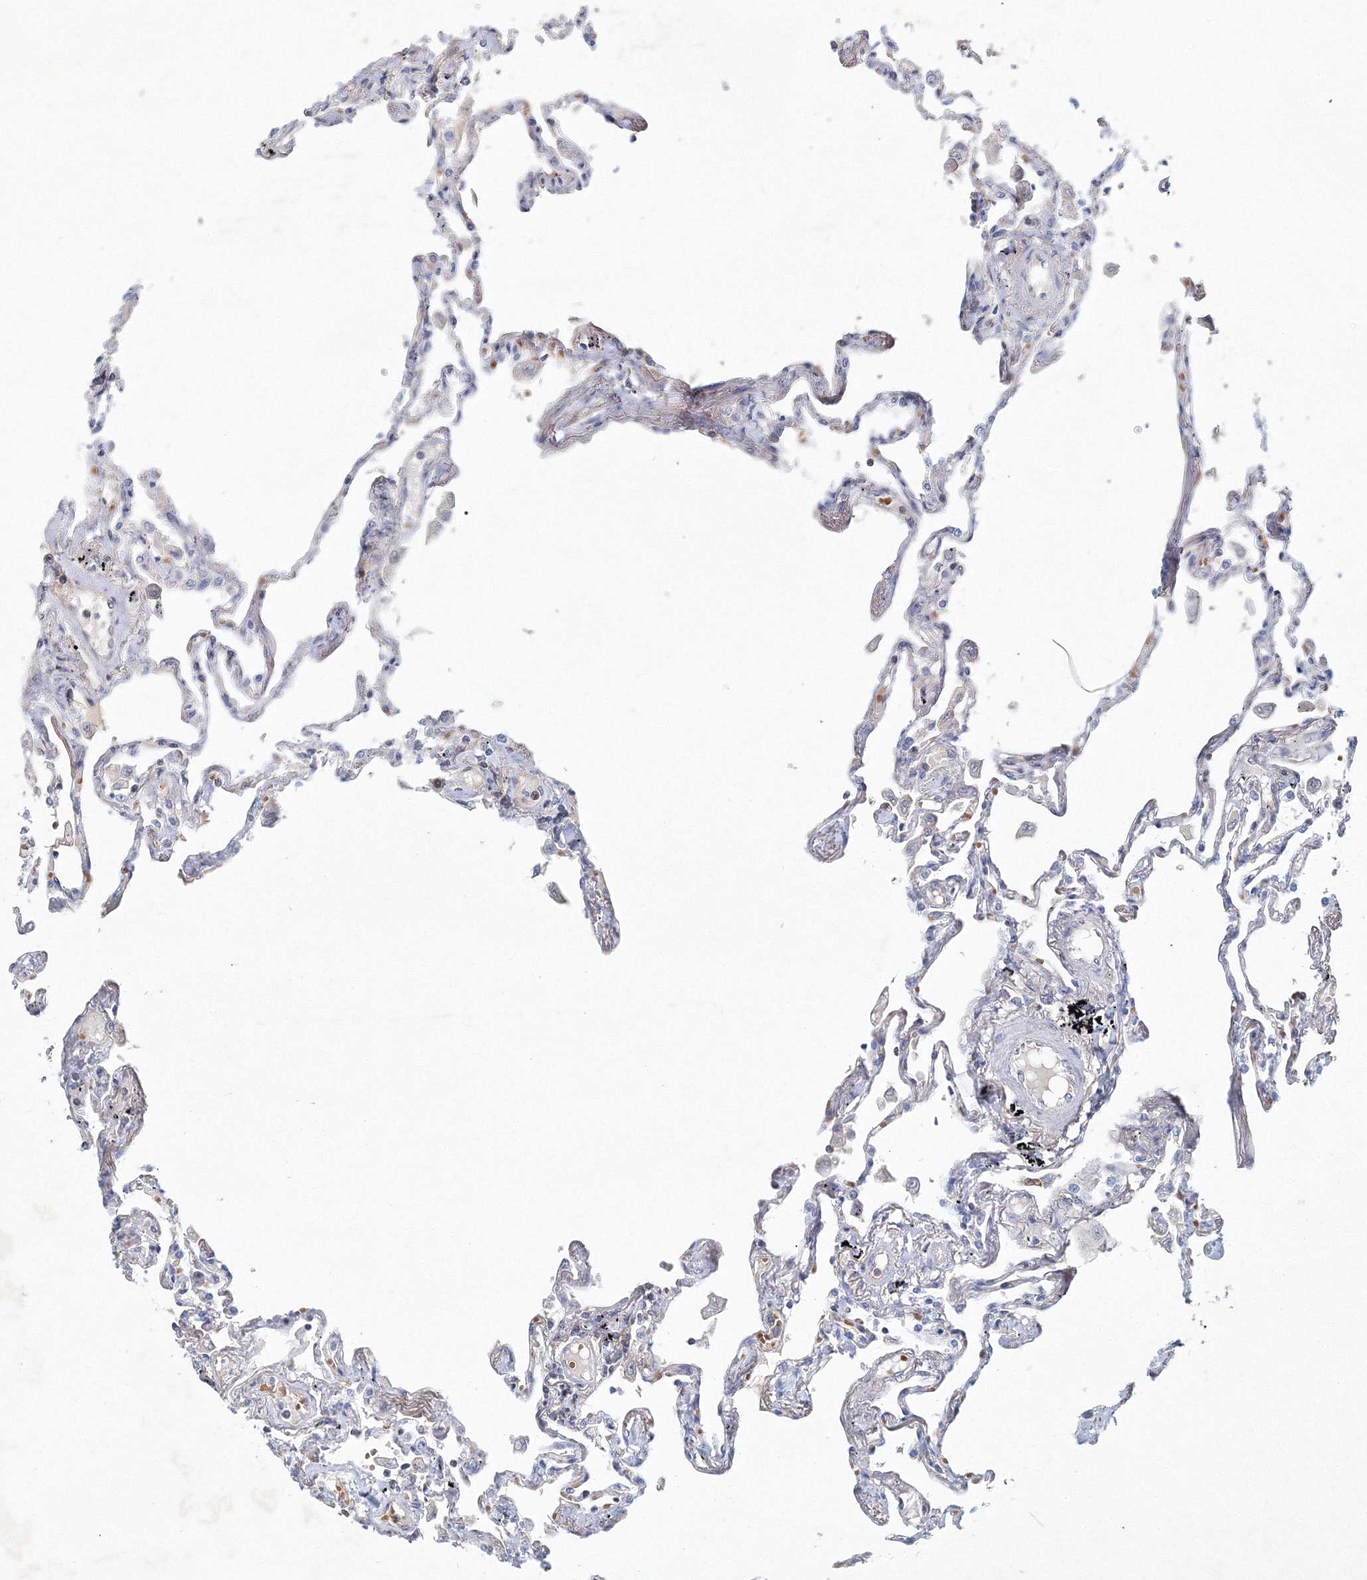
{"staining": {"intensity": "negative", "quantity": "none", "location": "none"}, "tissue": "lung", "cell_type": "Alveolar cells", "image_type": "normal", "snomed": [{"axis": "morphology", "description": "Normal tissue, NOS"}, {"axis": "topography", "description": "Lung"}], "caption": "This is a micrograph of immunohistochemistry staining of normal lung, which shows no staining in alveolar cells. The staining is performed using DAB brown chromogen with nuclei counter-stained in using hematoxylin.", "gene": "SH3BP5", "patient": {"sex": "female", "age": 67}}